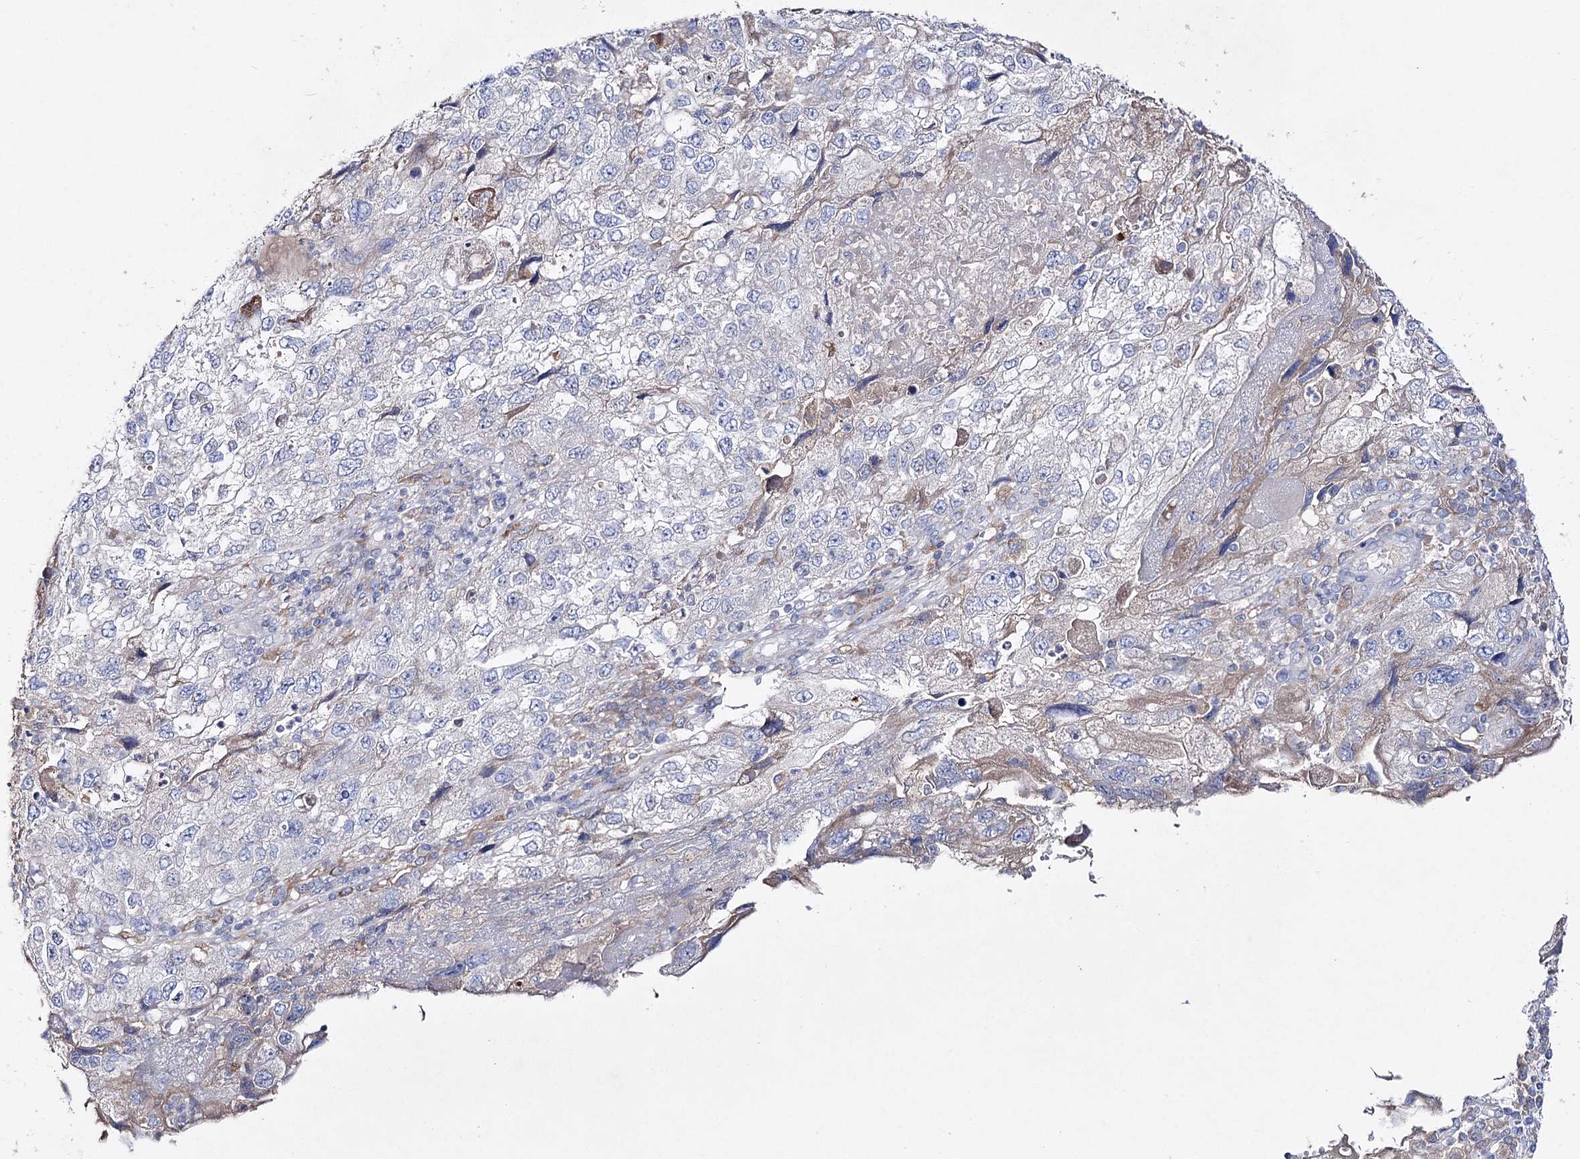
{"staining": {"intensity": "weak", "quantity": "<25%", "location": "cytoplasmic/membranous"}, "tissue": "endometrial cancer", "cell_type": "Tumor cells", "image_type": "cancer", "snomed": [{"axis": "morphology", "description": "Adenocarcinoma, NOS"}, {"axis": "topography", "description": "Endometrium"}], "caption": "Tumor cells show no significant protein expression in endometrial adenocarcinoma. (IHC, brightfield microscopy, high magnification).", "gene": "NAGLU", "patient": {"sex": "female", "age": 49}}